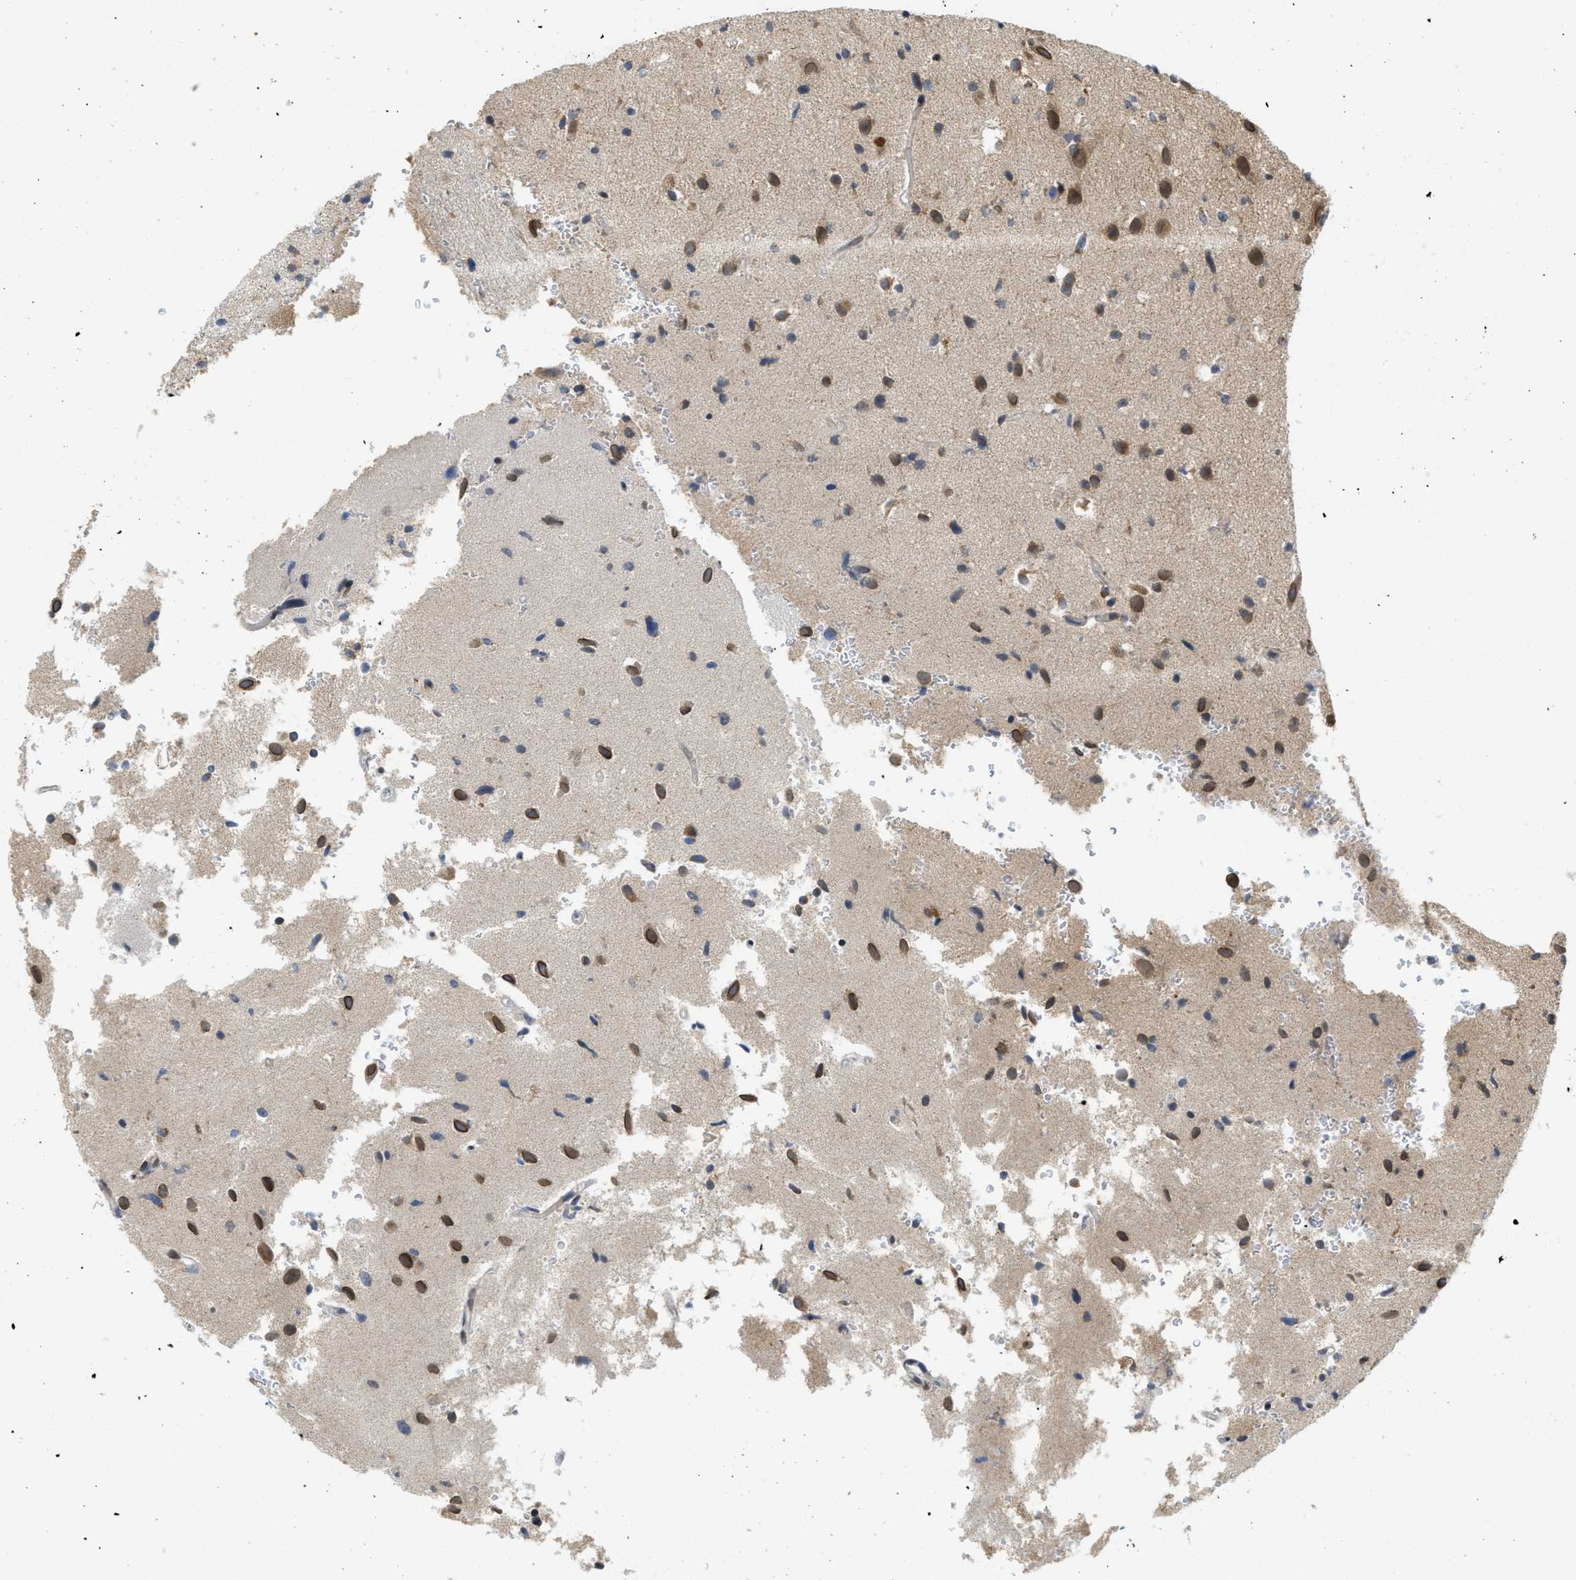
{"staining": {"intensity": "moderate", "quantity": "25%-75%", "location": "cytoplasmic/membranous"}, "tissue": "glioma", "cell_type": "Tumor cells", "image_type": "cancer", "snomed": [{"axis": "morphology", "description": "Glioma, malignant, High grade"}, {"axis": "topography", "description": "Brain"}], "caption": "Protein staining exhibits moderate cytoplasmic/membranous staining in about 25%-75% of tumor cells in glioma. The protein of interest is stained brown, and the nuclei are stained in blue (DAB (3,3'-diaminobenzidine) IHC with brightfield microscopy, high magnification).", "gene": "EIF2AK3", "patient": {"sex": "male", "age": 33}}